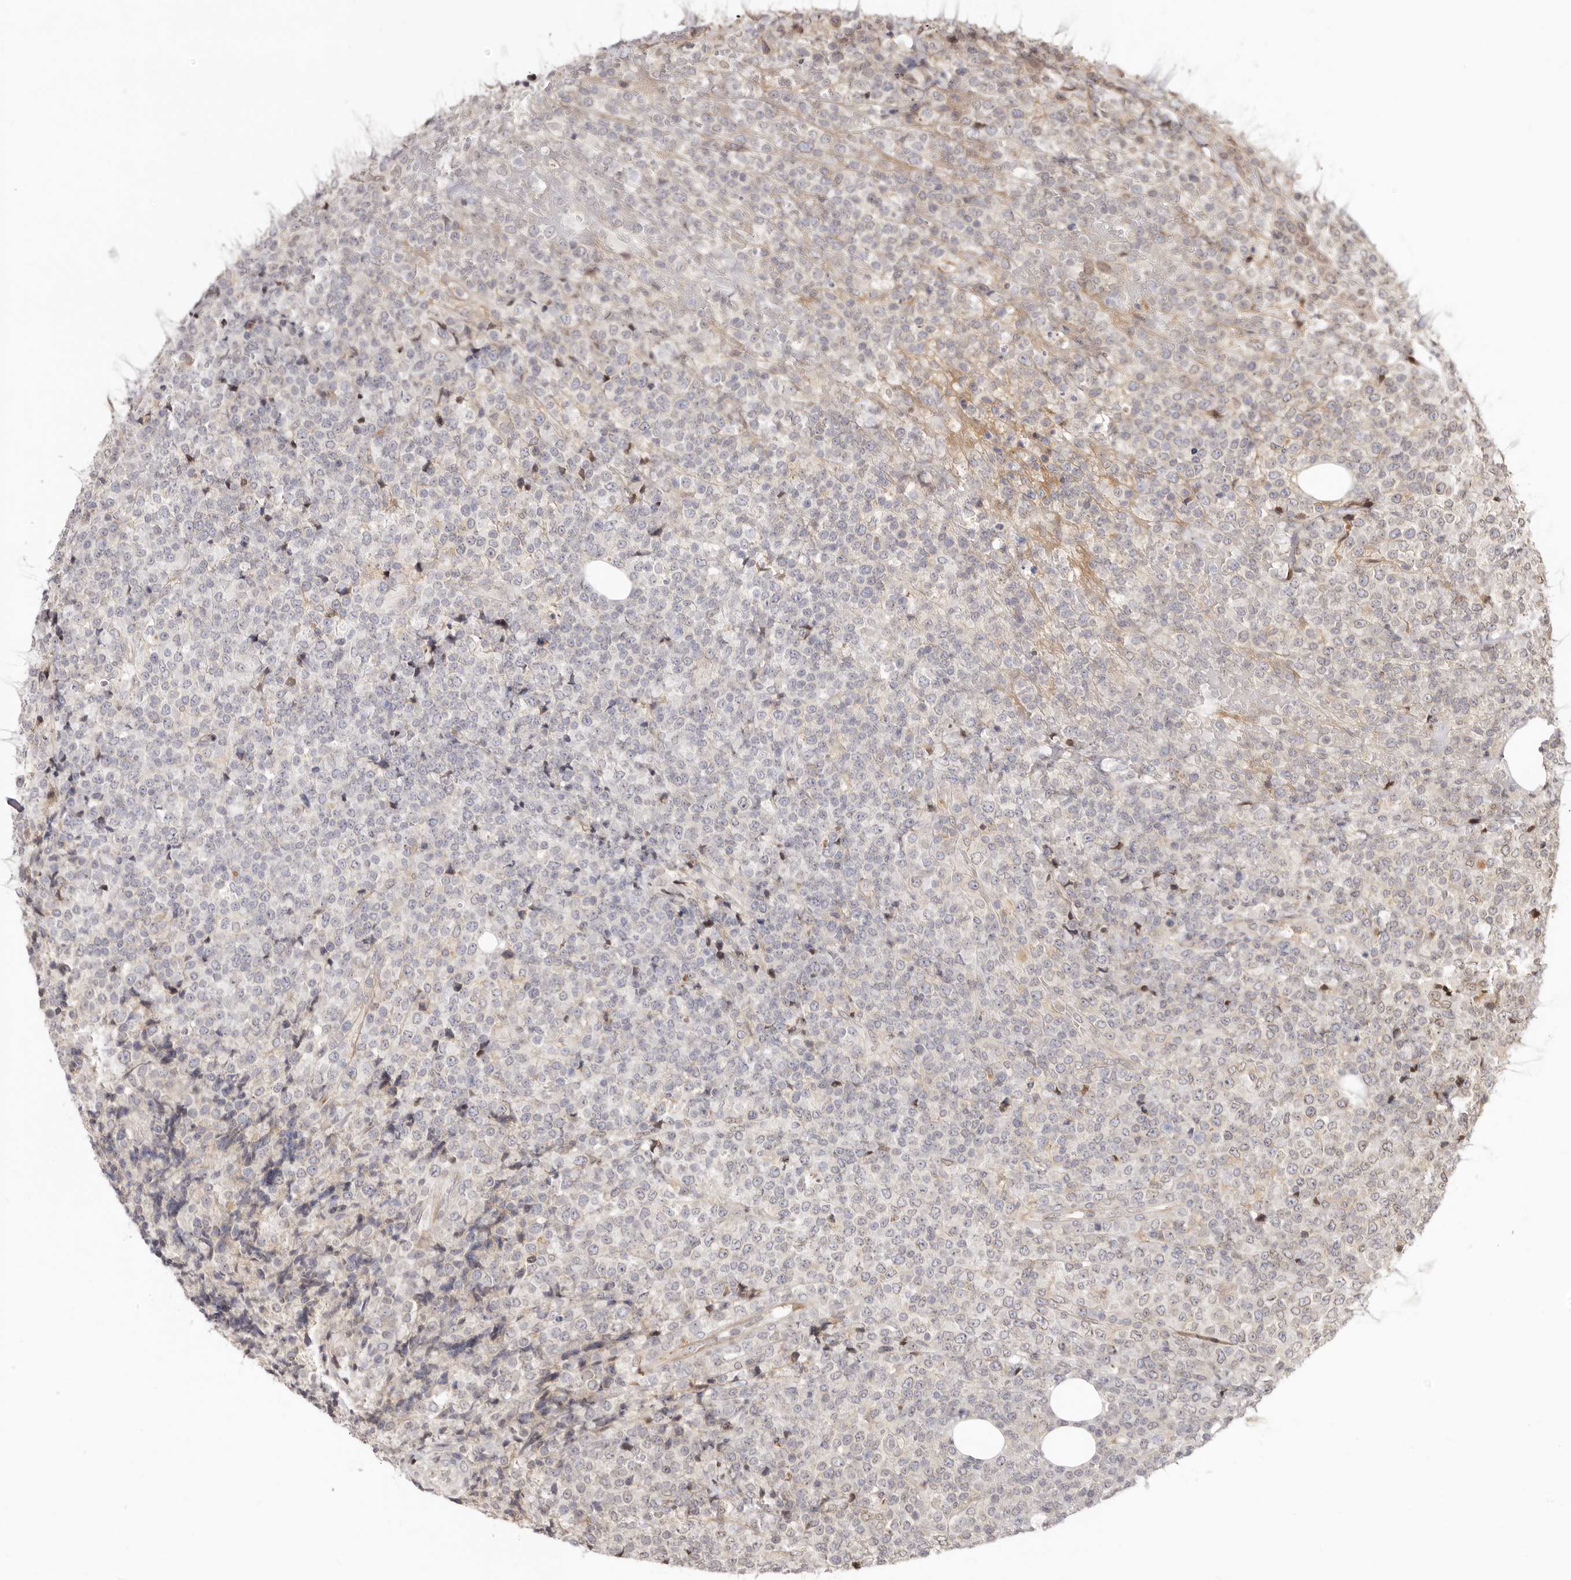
{"staining": {"intensity": "negative", "quantity": "none", "location": "none"}, "tissue": "lymphoma", "cell_type": "Tumor cells", "image_type": "cancer", "snomed": [{"axis": "morphology", "description": "Malignant lymphoma, non-Hodgkin's type, High grade"}, {"axis": "topography", "description": "Lymph node"}], "caption": "The photomicrograph demonstrates no staining of tumor cells in malignant lymphoma, non-Hodgkin's type (high-grade).", "gene": "LCORL", "patient": {"sex": "male", "age": 13}}